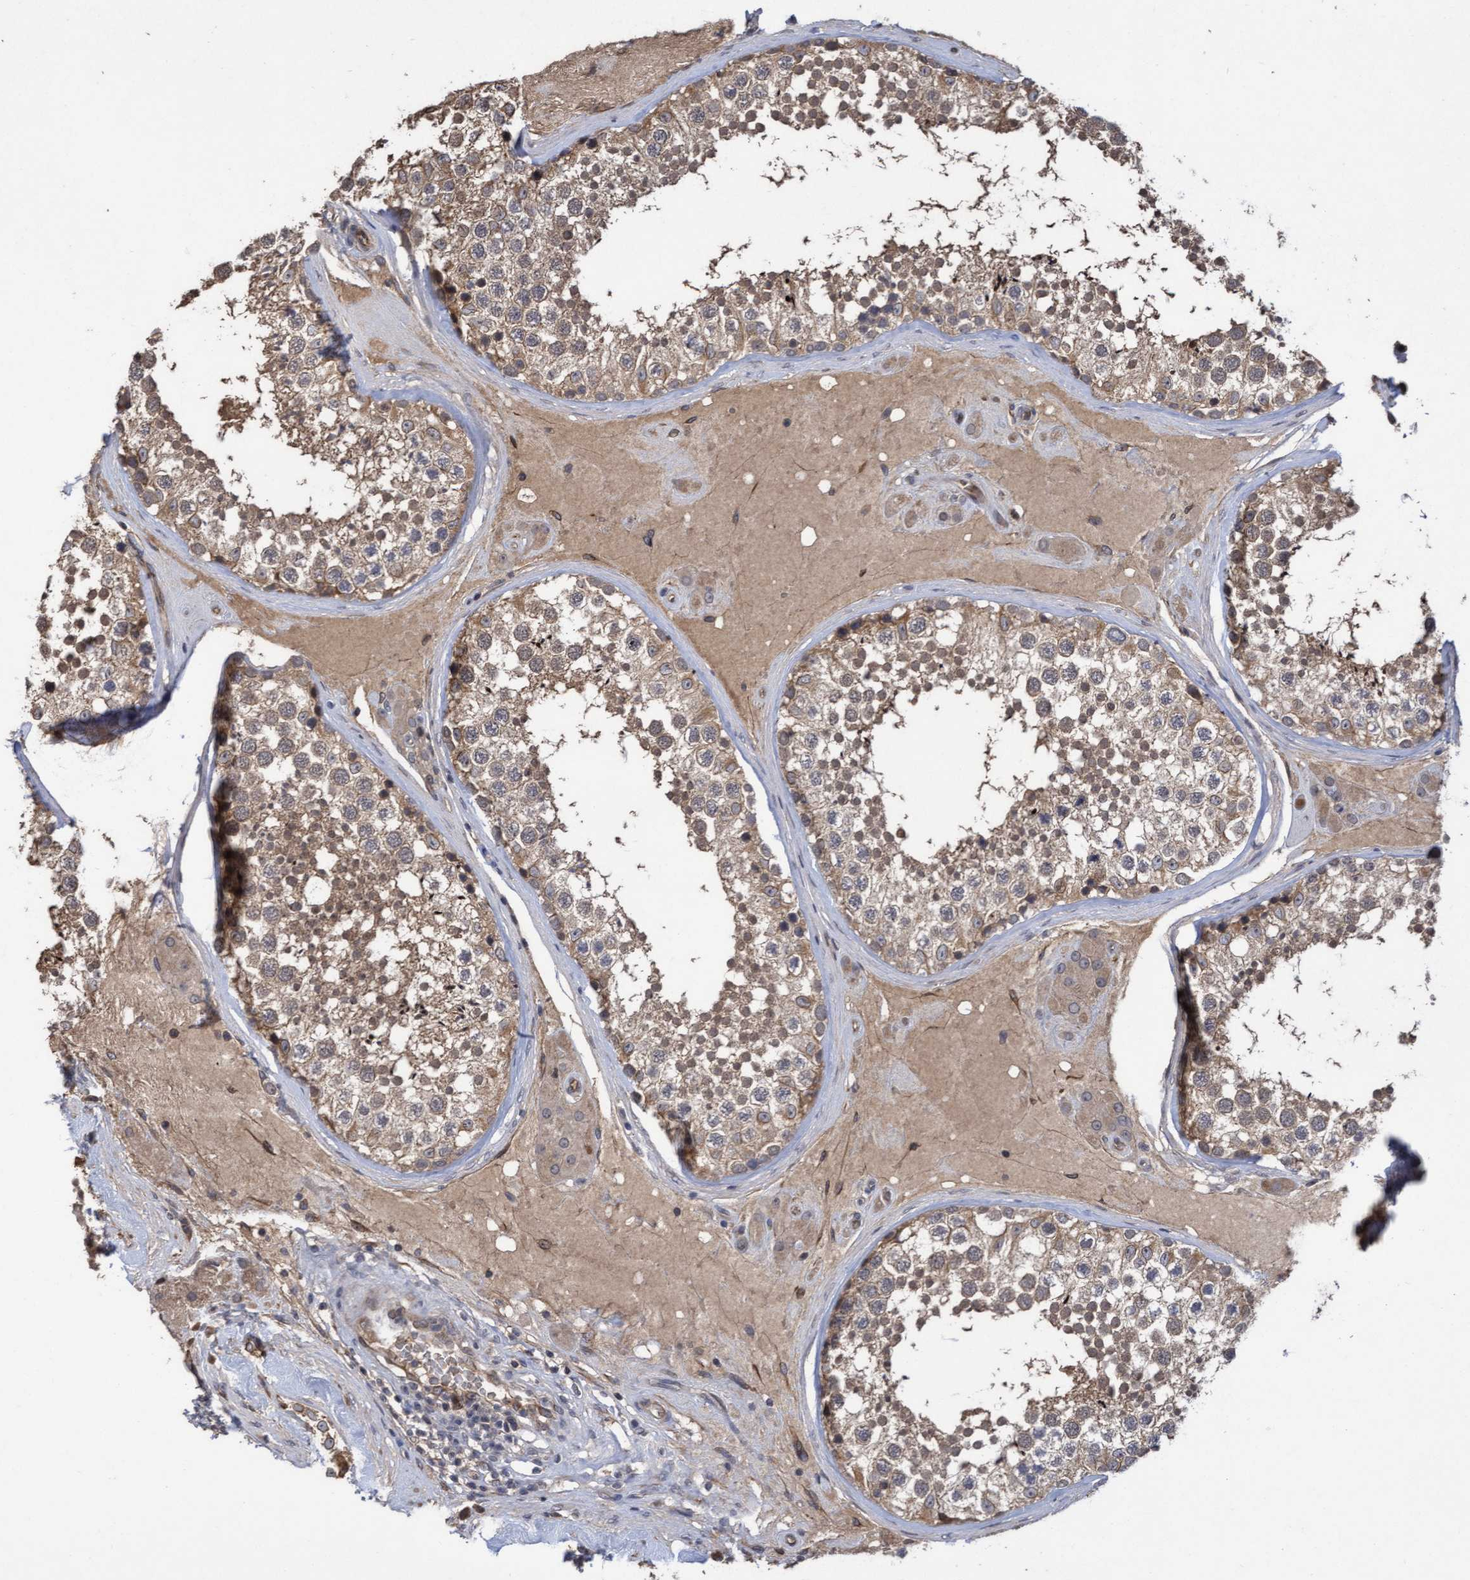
{"staining": {"intensity": "moderate", "quantity": ">75%", "location": "cytoplasmic/membranous"}, "tissue": "testis", "cell_type": "Cells in seminiferous ducts", "image_type": "normal", "snomed": [{"axis": "morphology", "description": "Normal tissue, NOS"}, {"axis": "topography", "description": "Testis"}], "caption": "Testis stained with DAB IHC demonstrates medium levels of moderate cytoplasmic/membranous expression in about >75% of cells in seminiferous ducts.", "gene": "COBL", "patient": {"sex": "male", "age": 46}}